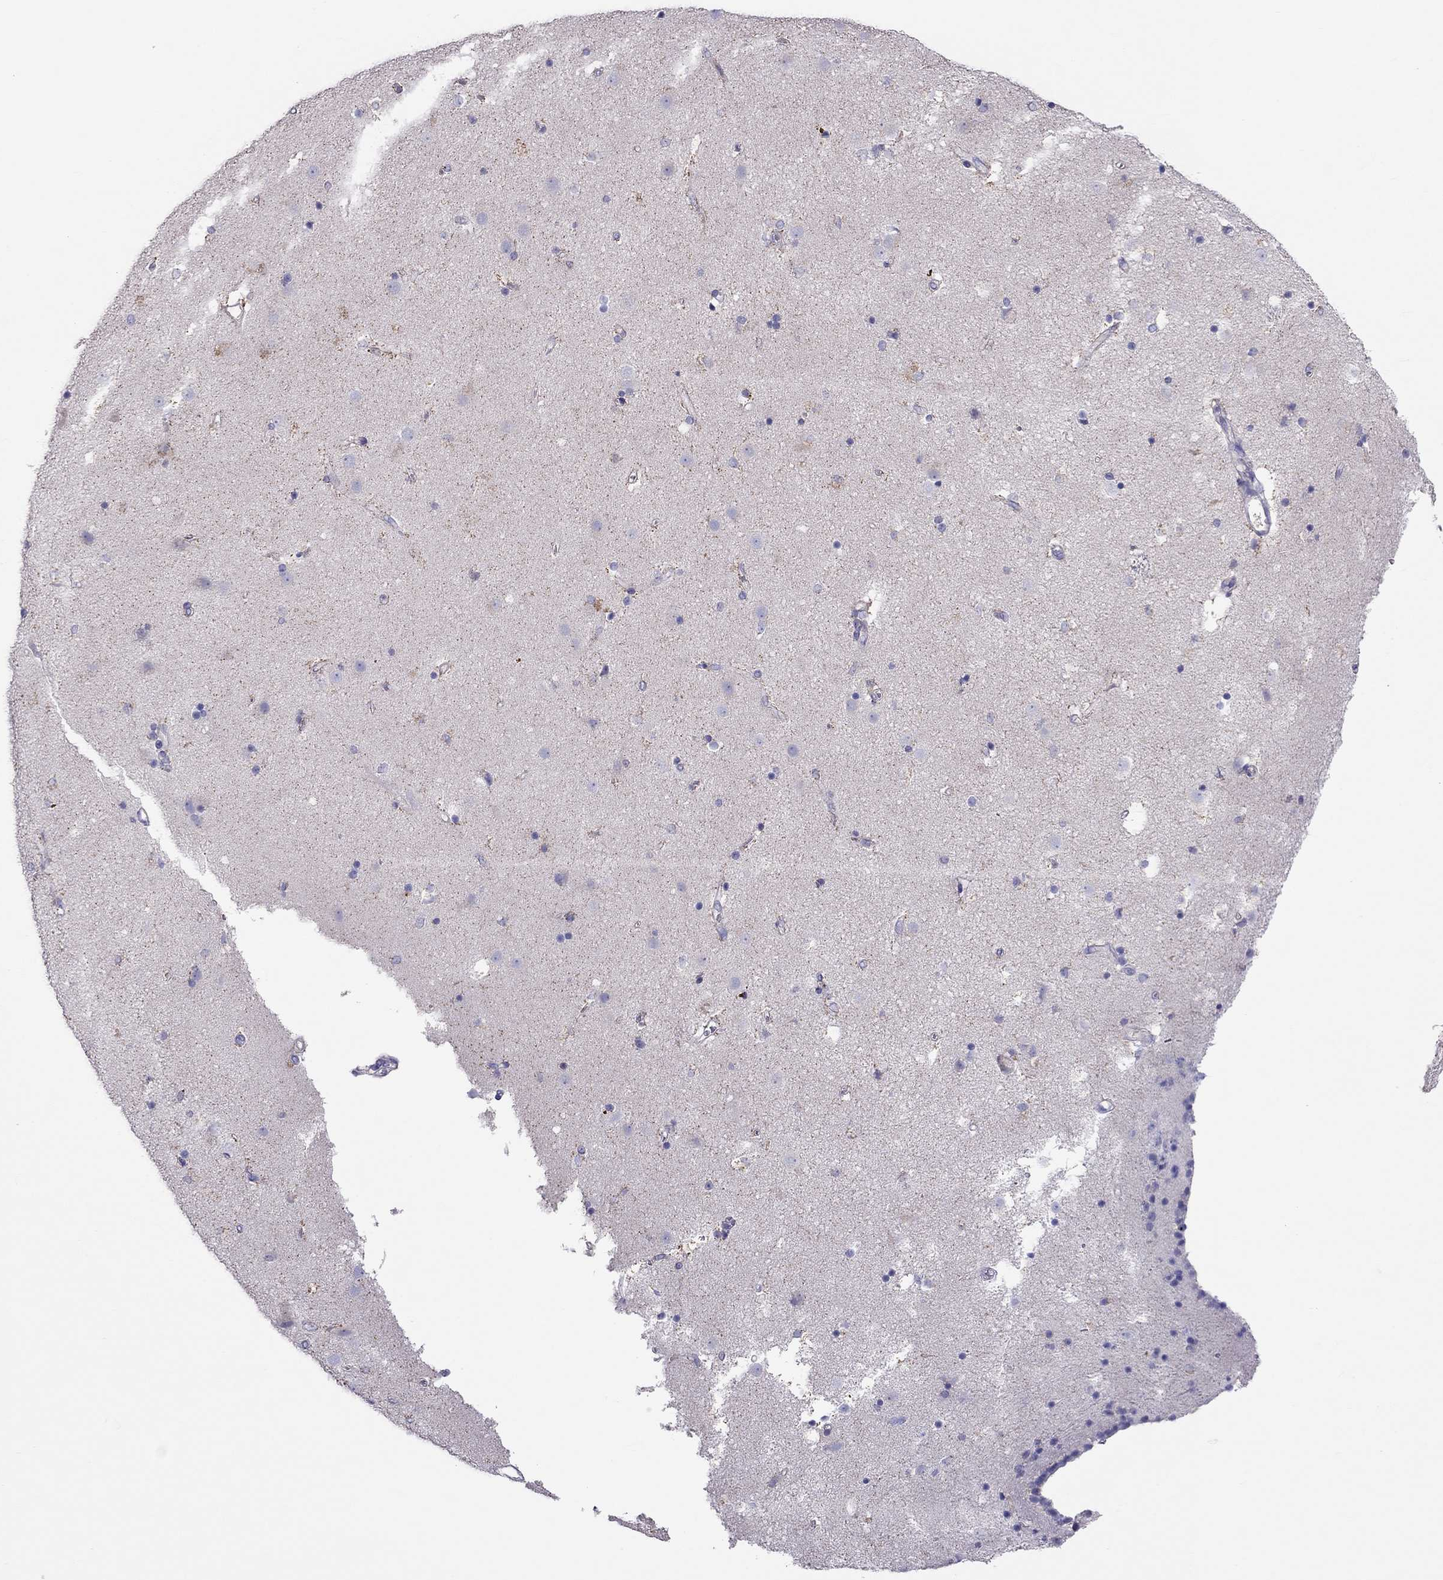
{"staining": {"intensity": "negative", "quantity": "none", "location": "none"}, "tissue": "caudate", "cell_type": "Glial cells", "image_type": "normal", "snomed": [{"axis": "morphology", "description": "Normal tissue, NOS"}, {"axis": "topography", "description": "Lateral ventricle wall"}], "caption": "Immunohistochemistry (IHC) of benign human caudate reveals no expression in glial cells. (DAB (3,3'-diaminobenzidine) IHC visualized using brightfield microscopy, high magnification).", "gene": "TEX22", "patient": {"sex": "female", "age": 71}}